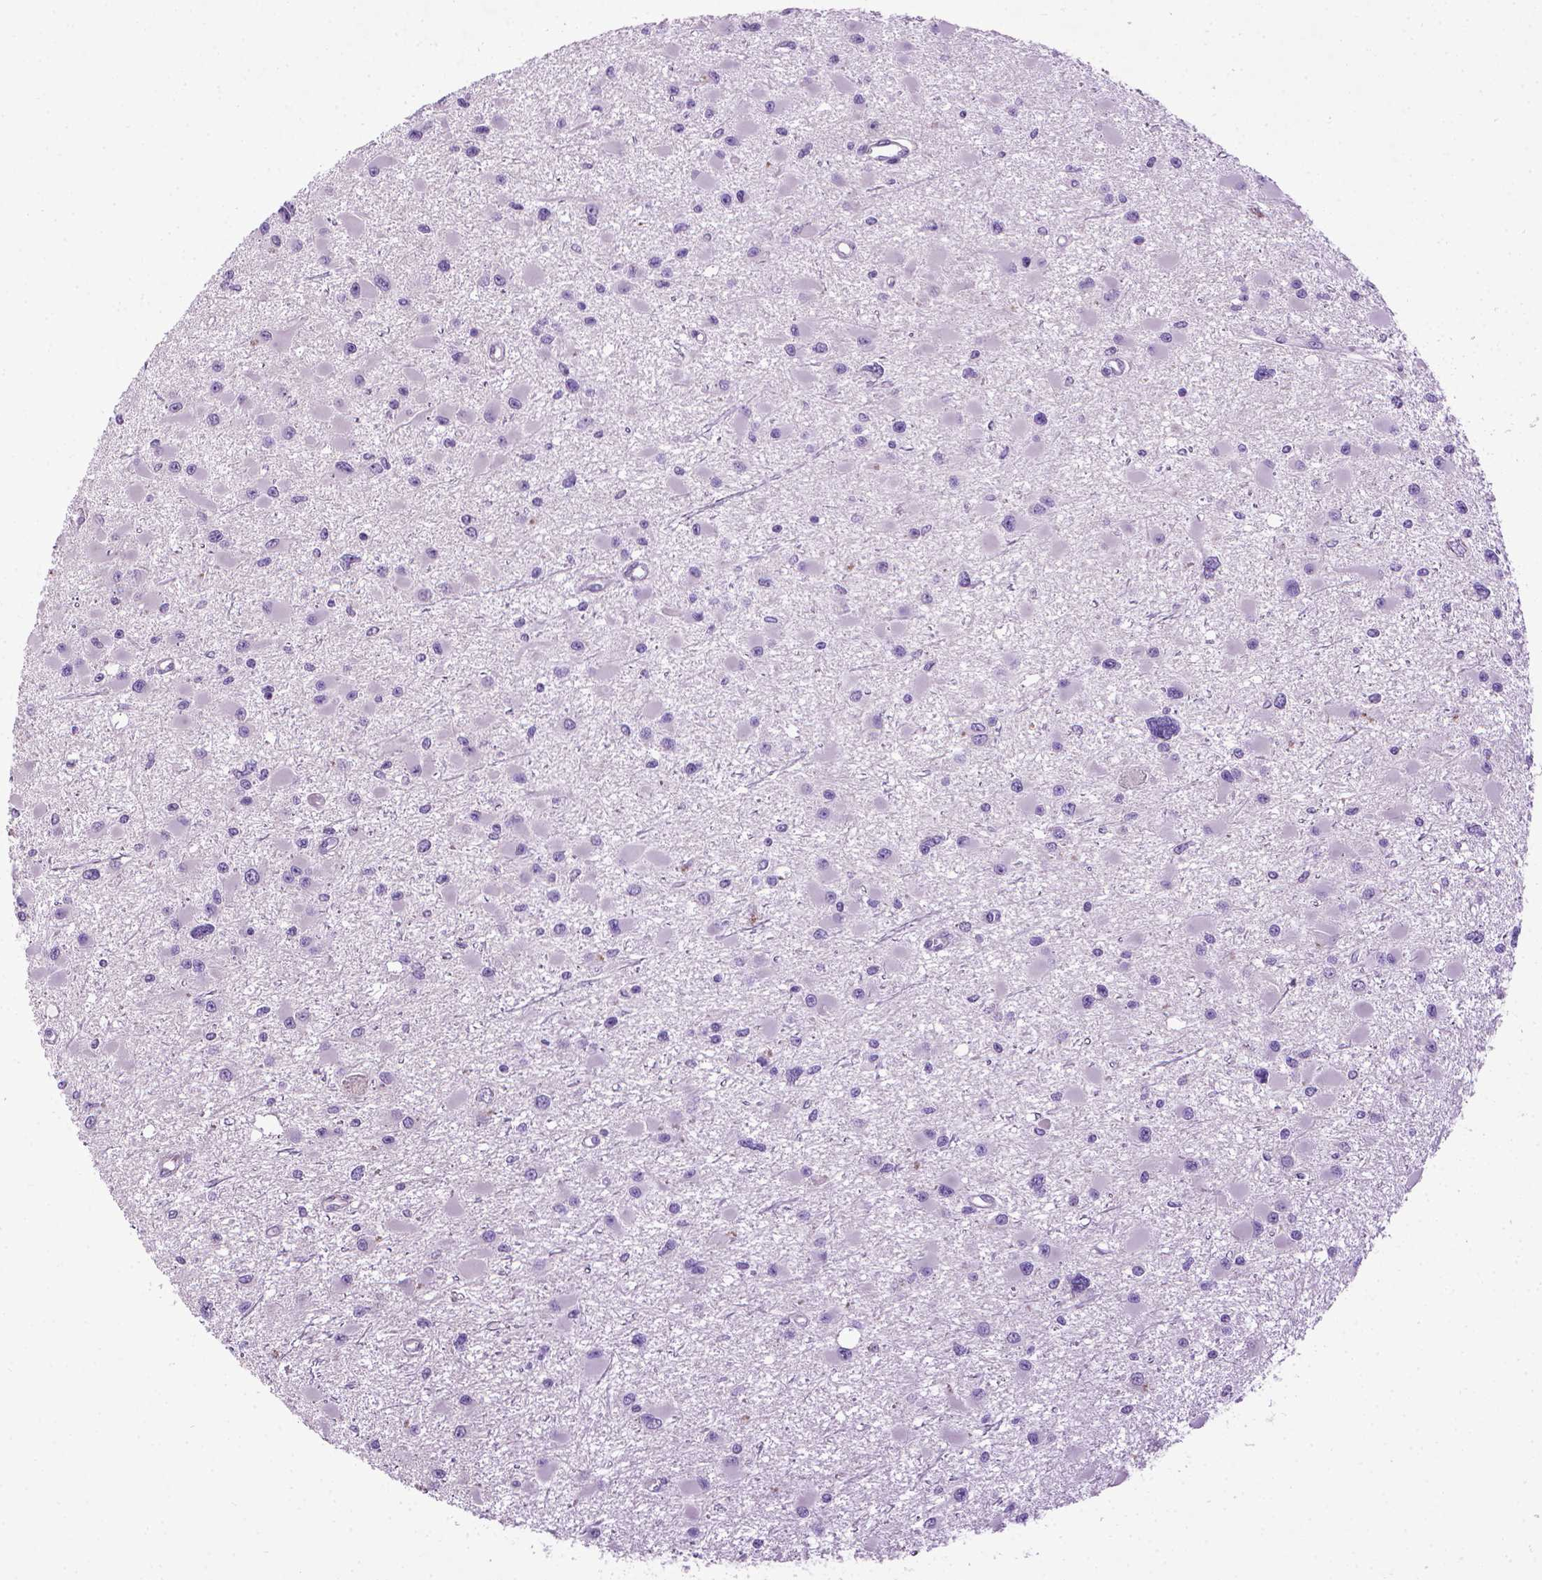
{"staining": {"intensity": "negative", "quantity": "none", "location": "none"}, "tissue": "glioma", "cell_type": "Tumor cells", "image_type": "cancer", "snomed": [{"axis": "morphology", "description": "Glioma, malignant, High grade"}, {"axis": "topography", "description": "Brain"}], "caption": "Tumor cells are negative for brown protein staining in glioma.", "gene": "AQP10", "patient": {"sex": "male", "age": 54}}